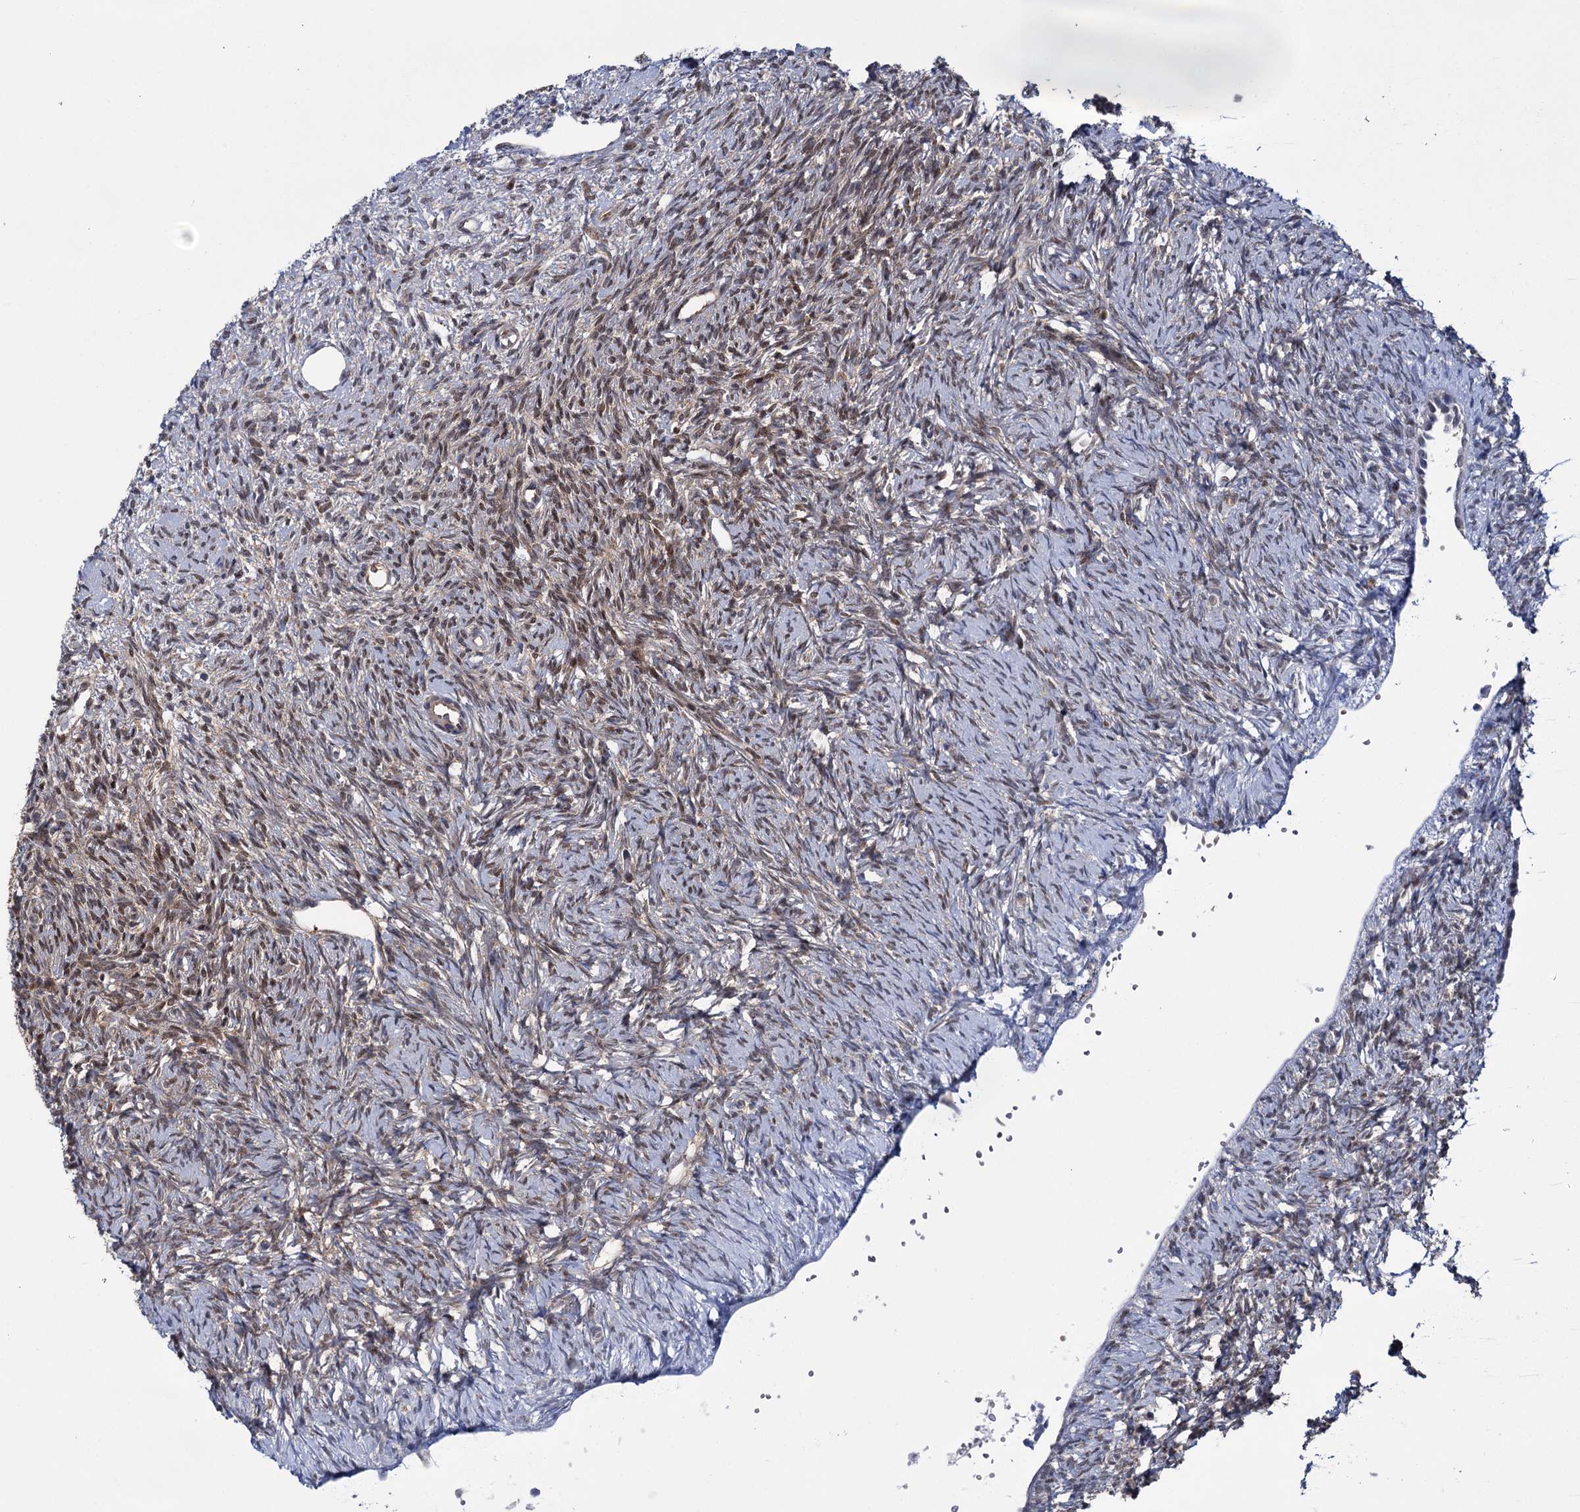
{"staining": {"intensity": "moderate", "quantity": "25%-75%", "location": "cytoplasmic/membranous,nuclear"}, "tissue": "ovary", "cell_type": "Ovarian stroma cells", "image_type": "normal", "snomed": [{"axis": "morphology", "description": "Normal tissue, NOS"}, {"axis": "topography", "description": "Ovary"}], "caption": "Immunohistochemistry (DAB) staining of benign ovary exhibits moderate cytoplasmic/membranous,nuclear protein positivity in approximately 25%-75% of ovarian stroma cells. Immunohistochemistry stains the protein in brown and the nuclei are stained blue.", "gene": "GLO1", "patient": {"sex": "female", "age": 51}}